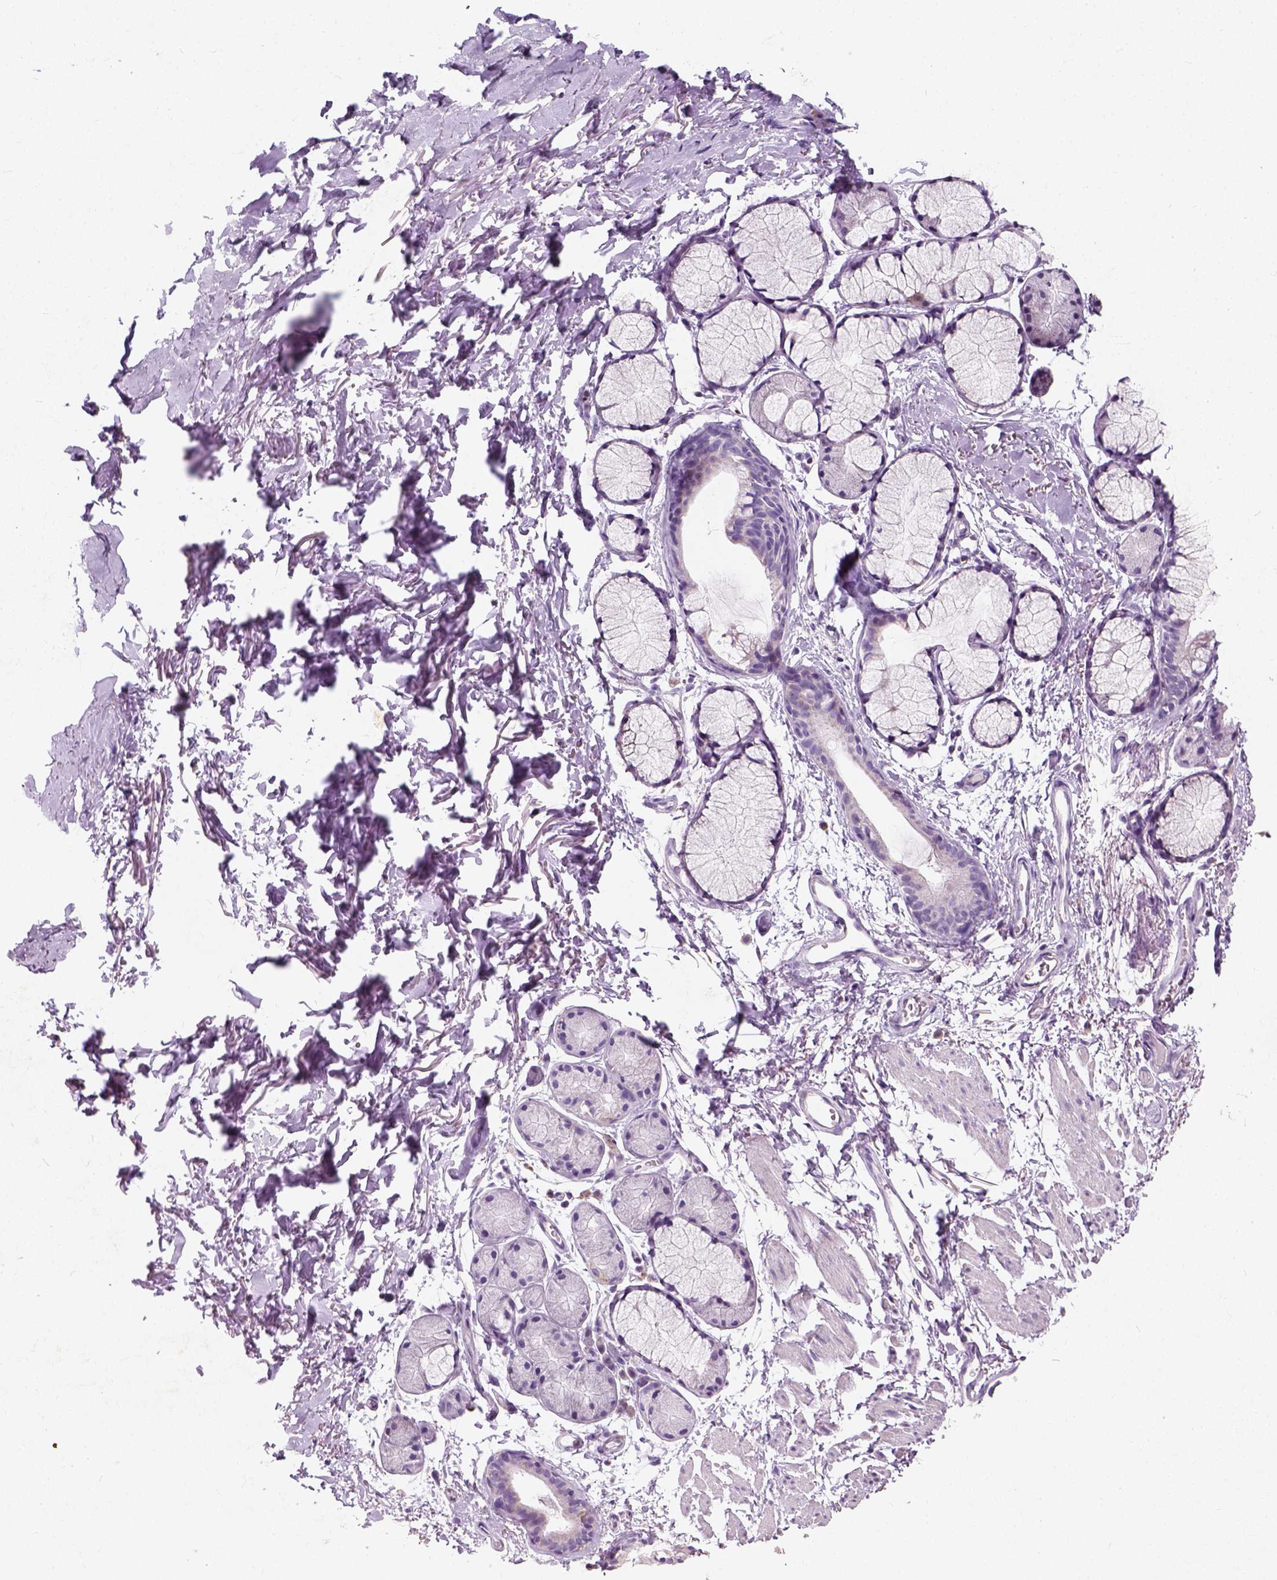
{"staining": {"intensity": "negative", "quantity": "none", "location": "none"}, "tissue": "adipose tissue", "cell_type": "Adipocytes", "image_type": "normal", "snomed": [{"axis": "morphology", "description": "Normal tissue, NOS"}, {"axis": "topography", "description": "Cartilage tissue"}, {"axis": "topography", "description": "Bronchus"}], "caption": "The micrograph reveals no staining of adipocytes in normal adipose tissue. (Stains: DAB (3,3'-diaminobenzidine) immunohistochemistry (IHC) with hematoxylin counter stain, Microscopy: brightfield microscopy at high magnification).", "gene": "CHODL", "patient": {"sex": "female", "age": 79}}